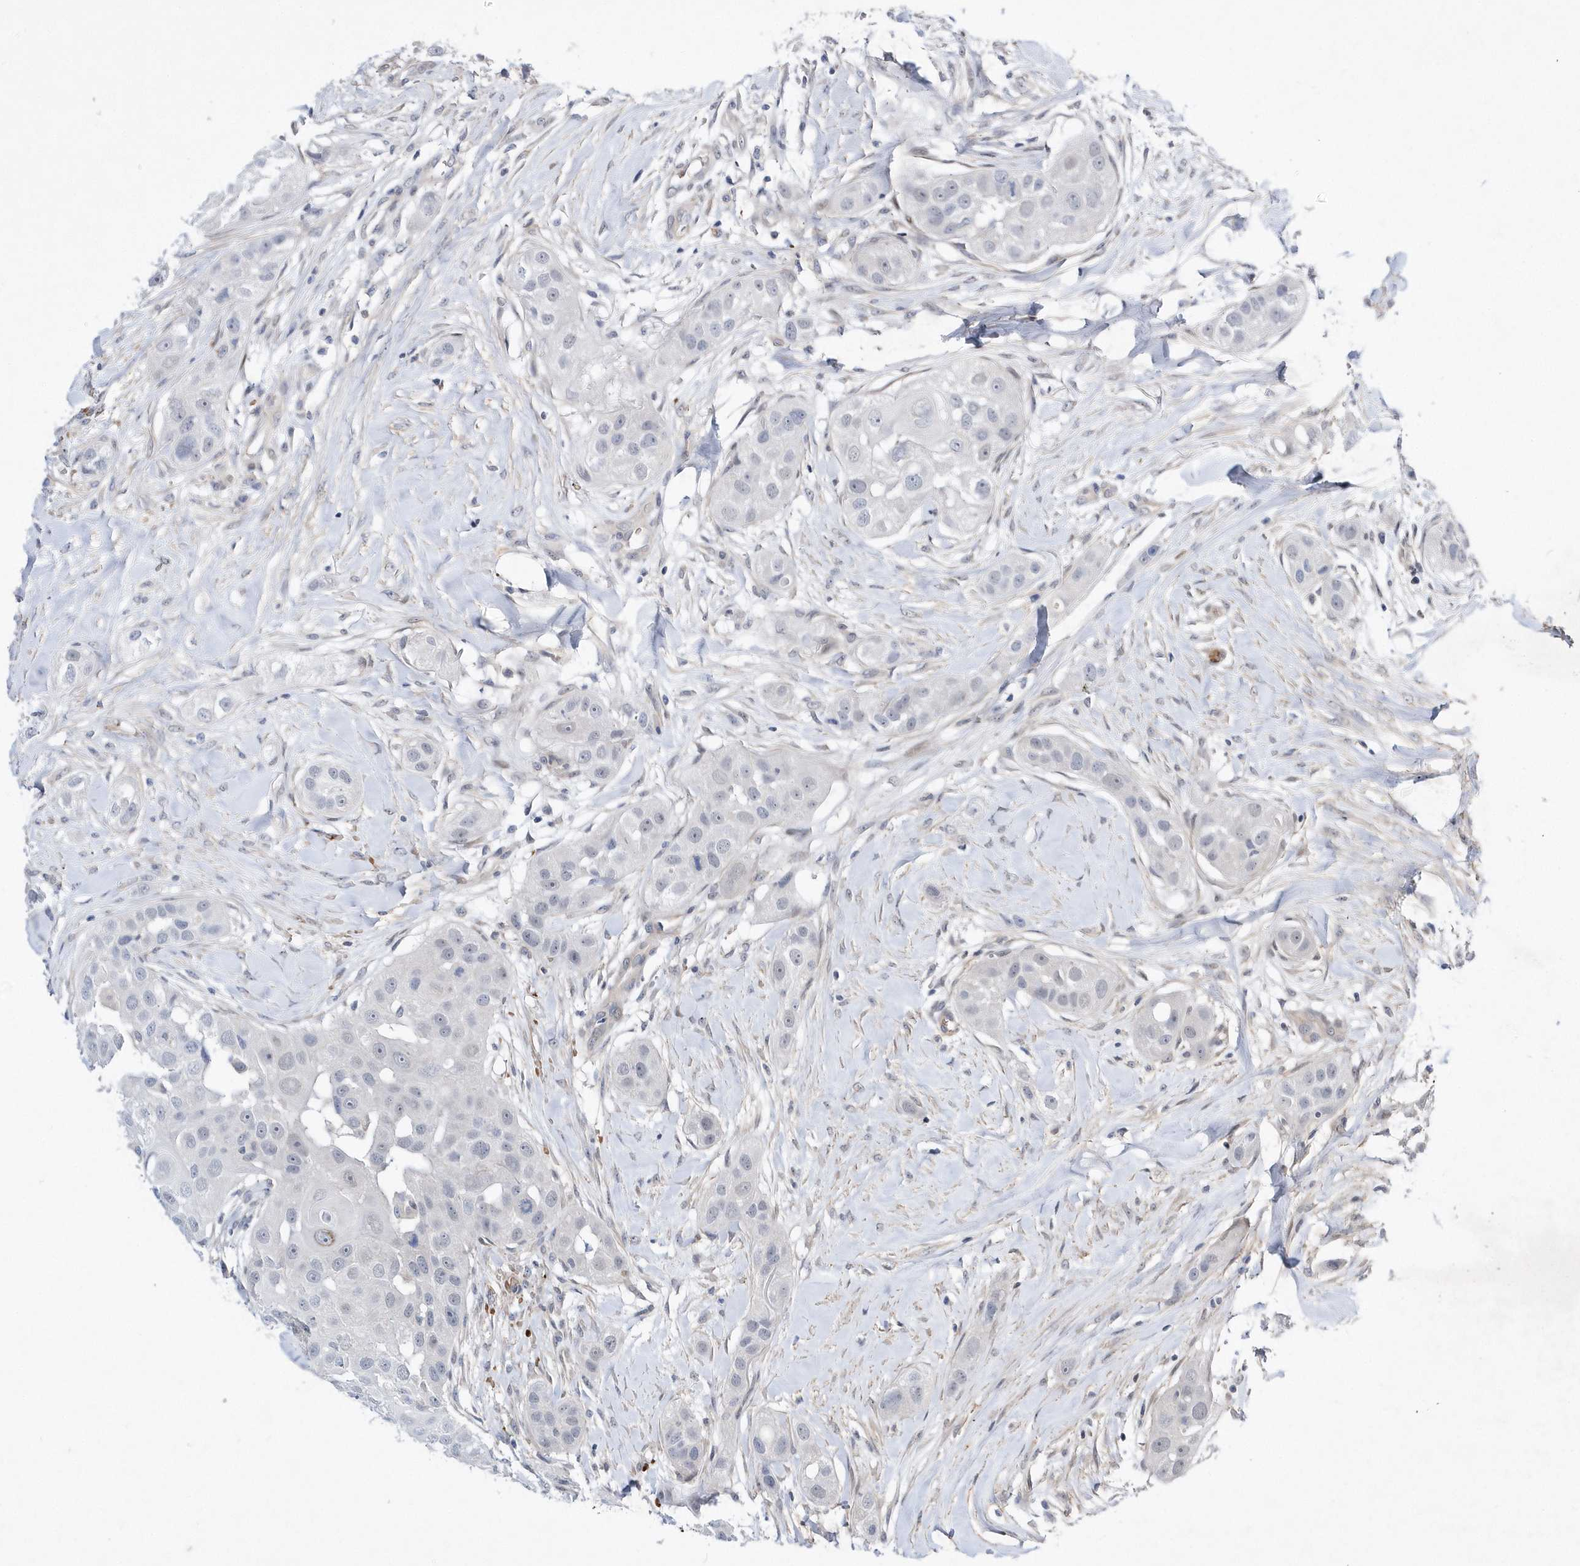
{"staining": {"intensity": "negative", "quantity": "none", "location": "none"}, "tissue": "head and neck cancer", "cell_type": "Tumor cells", "image_type": "cancer", "snomed": [{"axis": "morphology", "description": "Normal tissue, NOS"}, {"axis": "morphology", "description": "Squamous cell carcinoma, NOS"}, {"axis": "topography", "description": "Skeletal muscle"}, {"axis": "topography", "description": "Head-Neck"}], "caption": "IHC of human head and neck cancer (squamous cell carcinoma) displays no expression in tumor cells.", "gene": "ZNF875", "patient": {"sex": "male", "age": 51}}